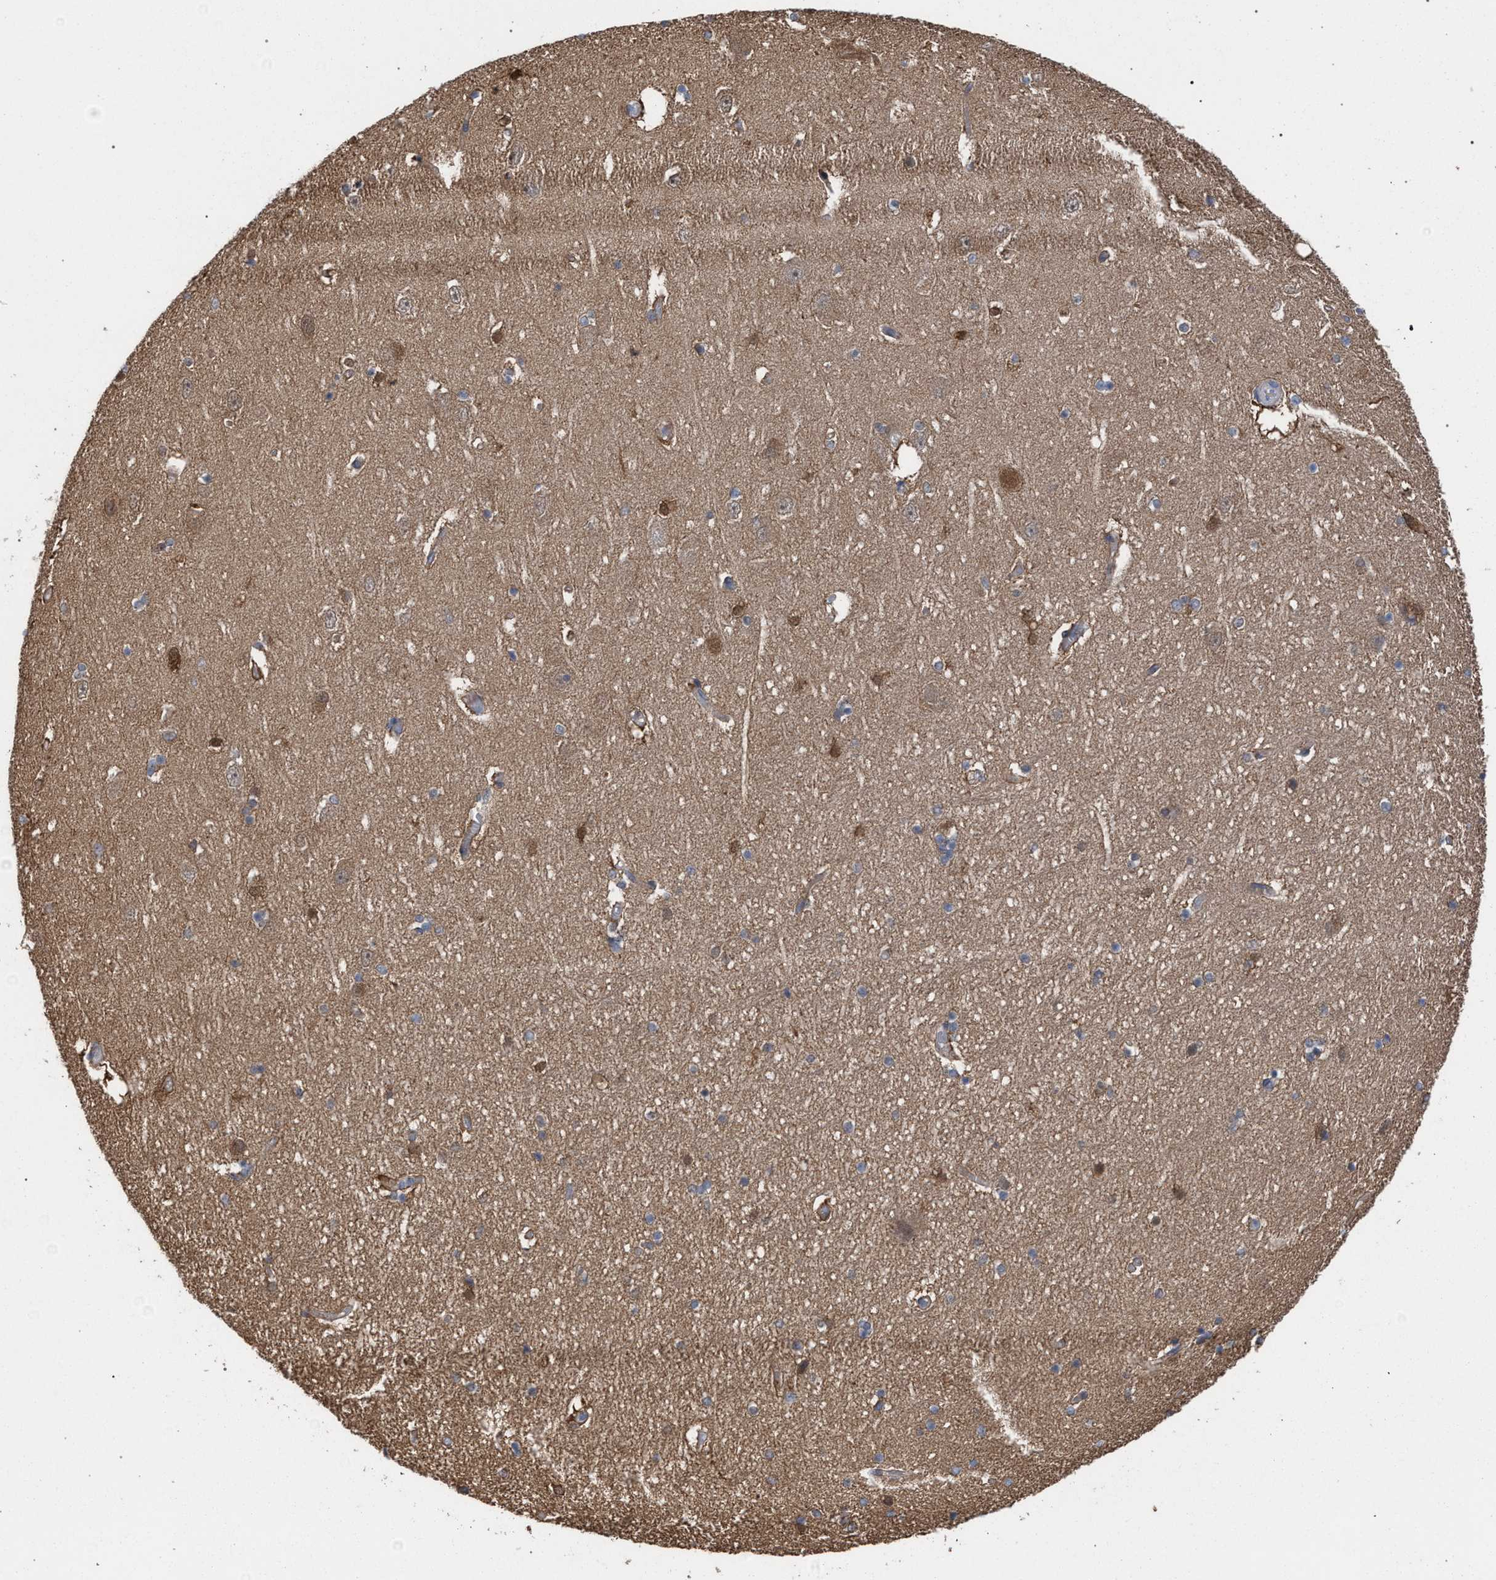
{"staining": {"intensity": "moderate", "quantity": "<25%", "location": "cytoplasmic/membranous"}, "tissue": "hippocampus", "cell_type": "Glial cells", "image_type": "normal", "snomed": [{"axis": "morphology", "description": "Normal tissue, NOS"}, {"axis": "topography", "description": "Hippocampus"}], "caption": "Immunohistochemical staining of normal human hippocampus exhibits <25% levels of moderate cytoplasmic/membranous protein positivity in approximately <25% of glial cells.", "gene": "FHOD3", "patient": {"sex": "female", "age": 54}}